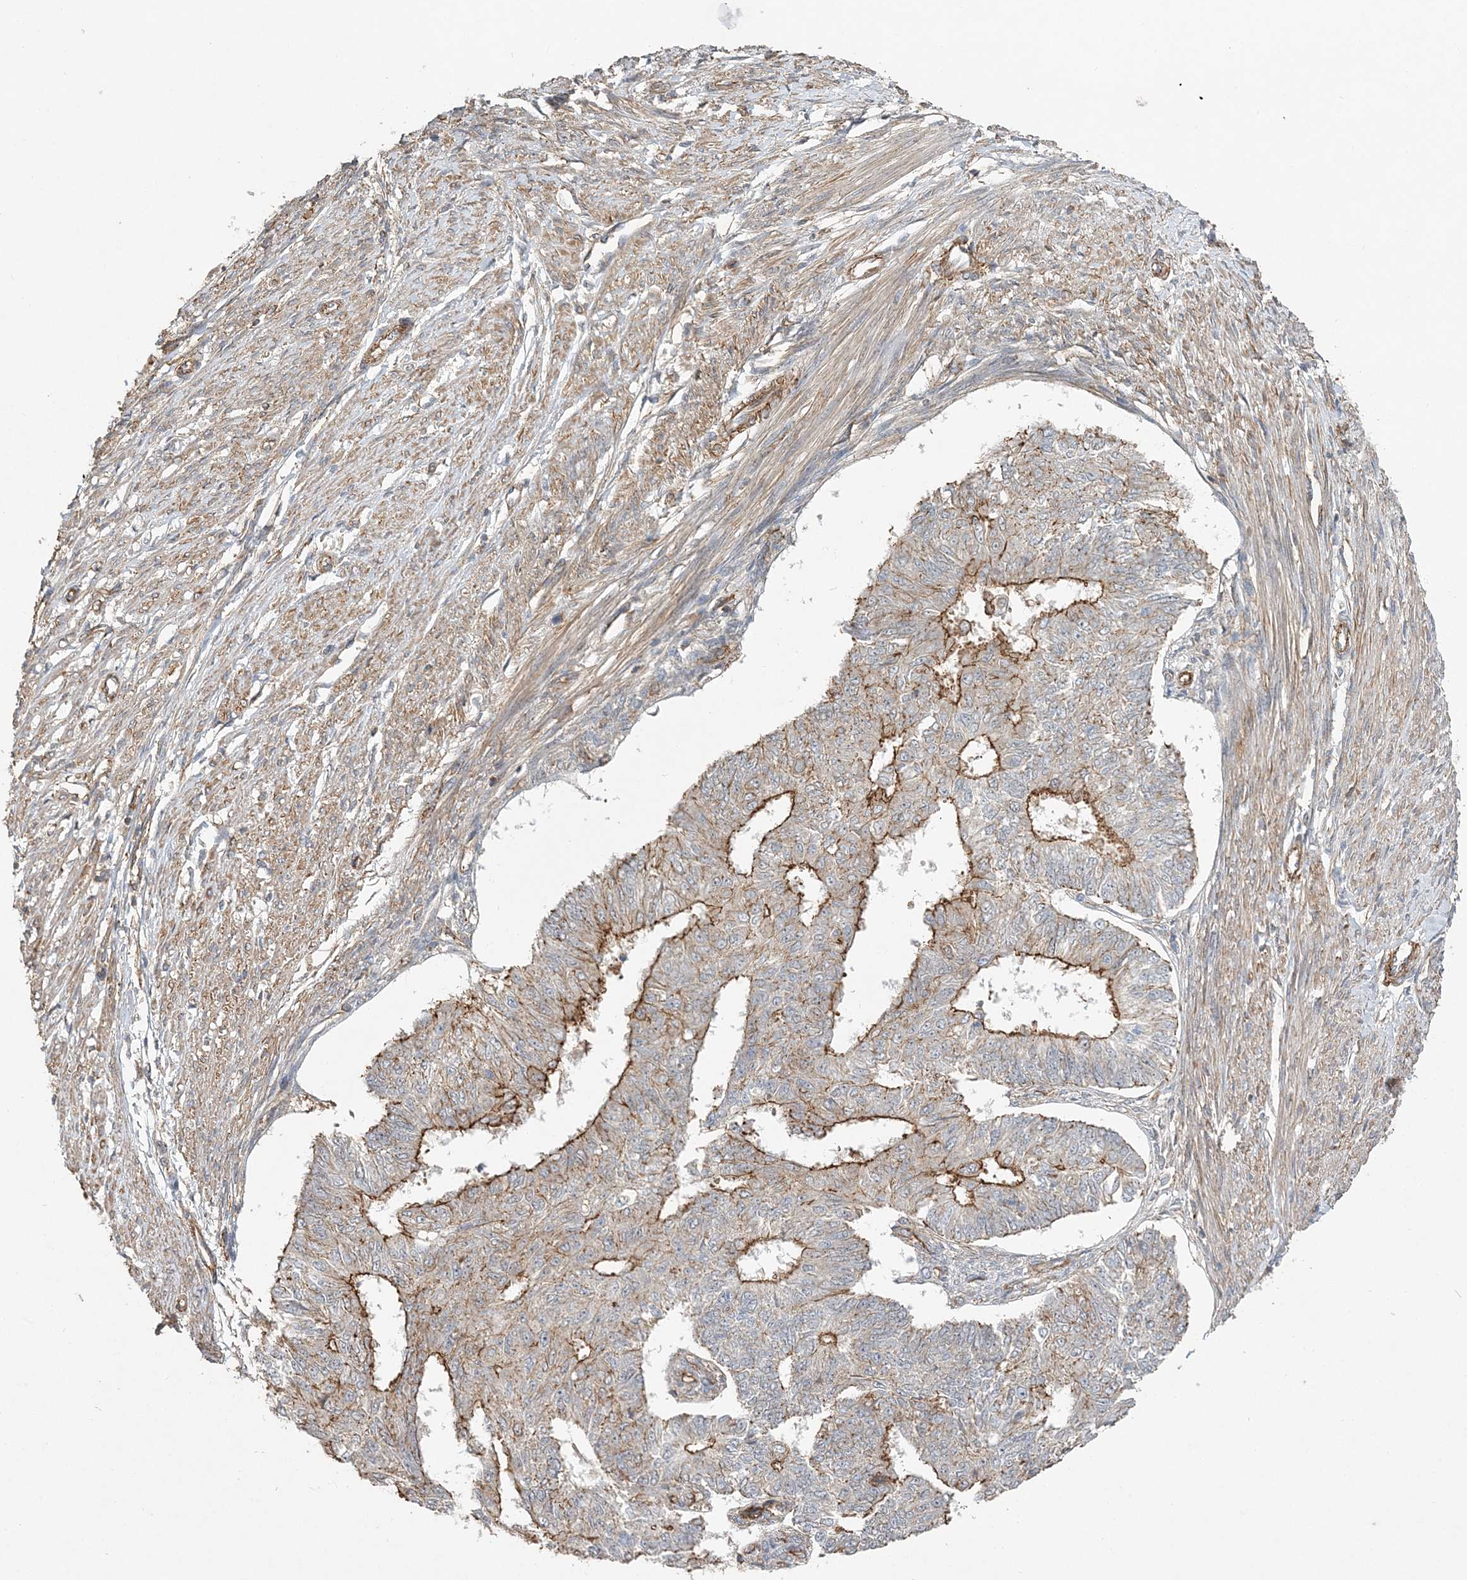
{"staining": {"intensity": "moderate", "quantity": "25%-75%", "location": "cytoplasmic/membranous"}, "tissue": "endometrial cancer", "cell_type": "Tumor cells", "image_type": "cancer", "snomed": [{"axis": "morphology", "description": "Adenocarcinoma, NOS"}, {"axis": "topography", "description": "Endometrium"}], "caption": "Human endometrial cancer stained with a brown dye demonstrates moderate cytoplasmic/membranous positive staining in about 25%-75% of tumor cells.", "gene": "MAT2B", "patient": {"sex": "female", "age": 32}}